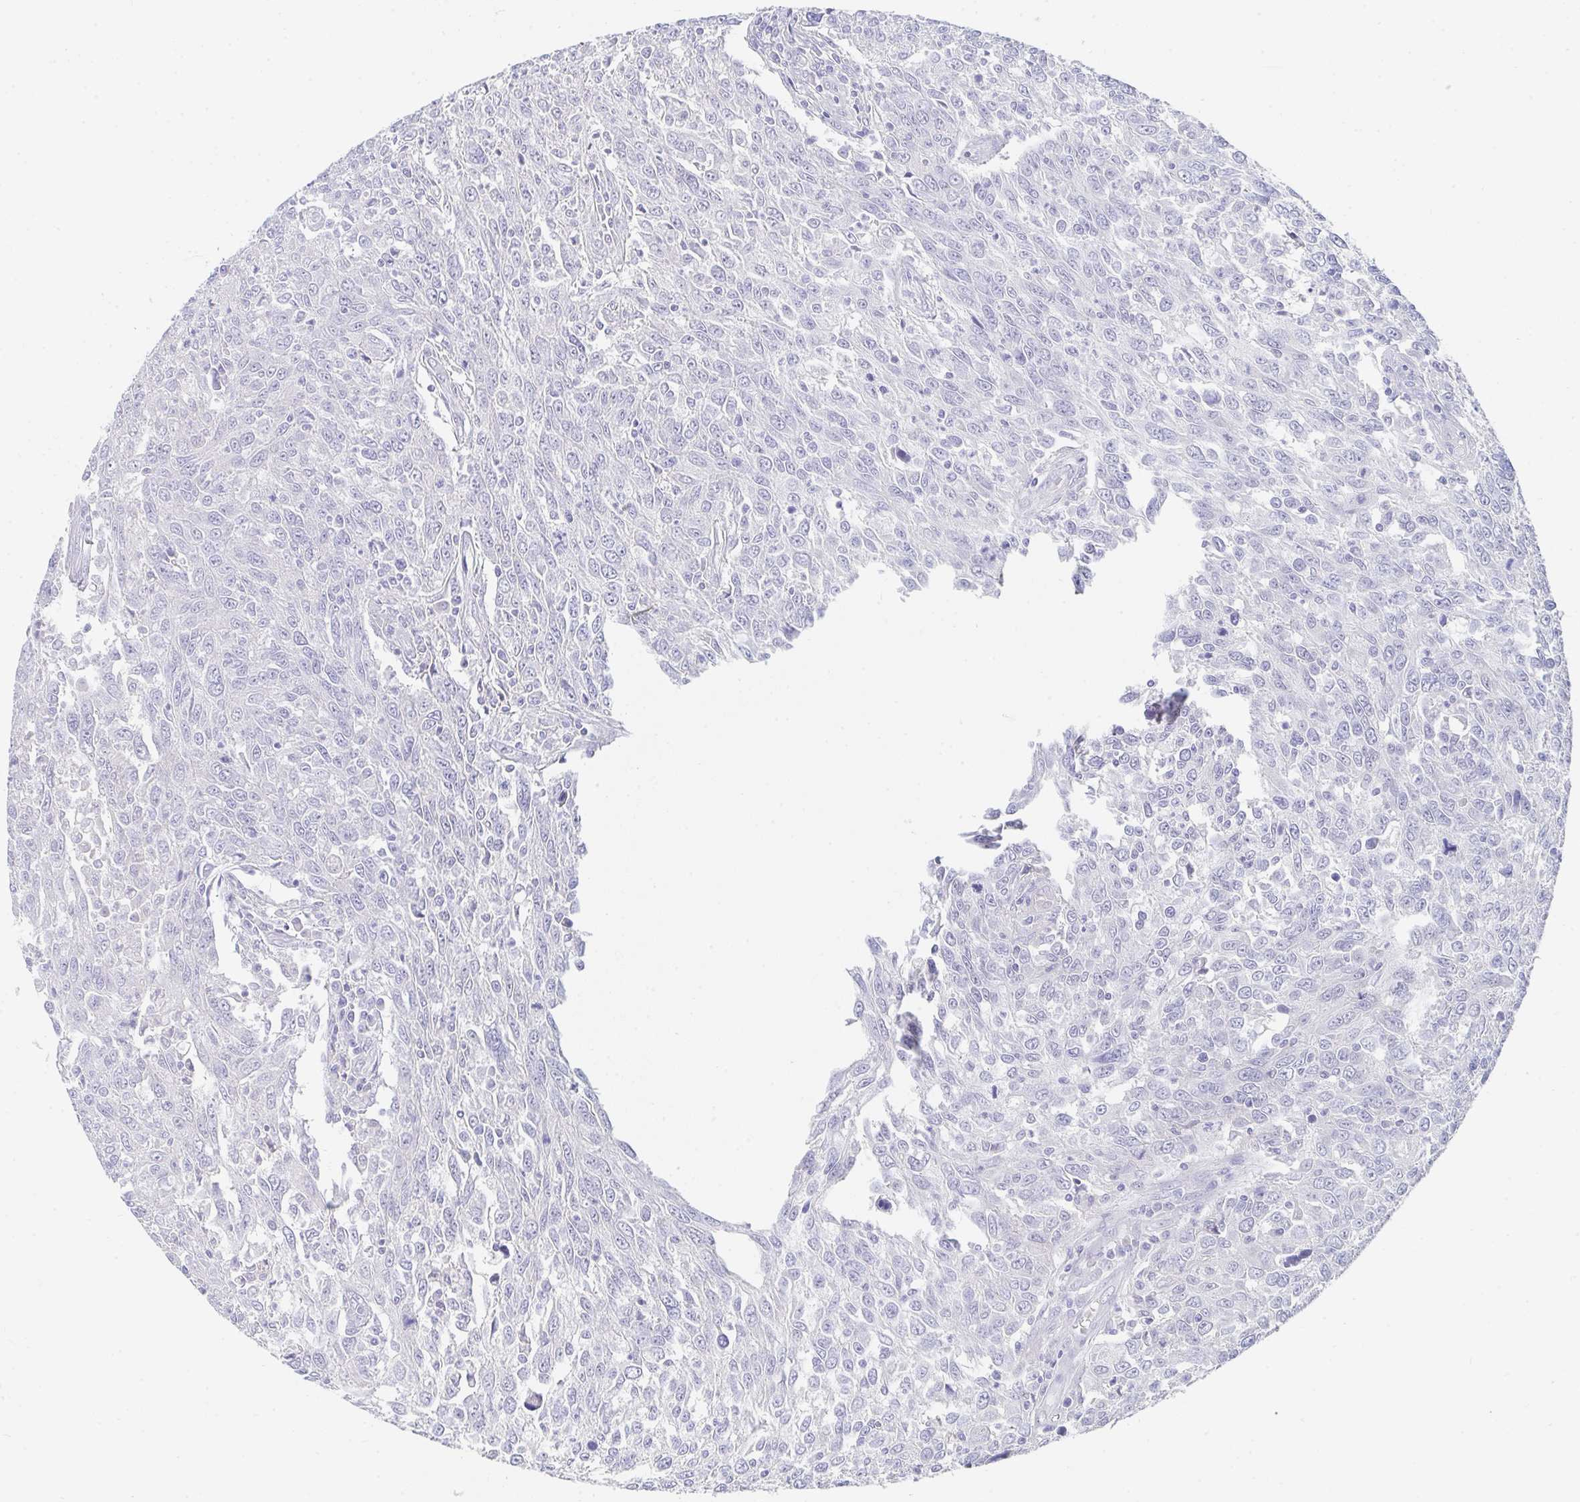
{"staining": {"intensity": "negative", "quantity": "none", "location": "none"}, "tissue": "breast cancer", "cell_type": "Tumor cells", "image_type": "cancer", "snomed": [{"axis": "morphology", "description": "Duct carcinoma"}, {"axis": "topography", "description": "Breast"}], "caption": "Immunohistochemistry (IHC) image of neoplastic tissue: invasive ductal carcinoma (breast) stained with DAB (3,3'-diaminobenzidine) shows no significant protein positivity in tumor cells. (Immunohistochemistry, brightfield microscopy, high magnification).", "gene": "DAOA", "patient": {"sex": "female", "age": 50}}